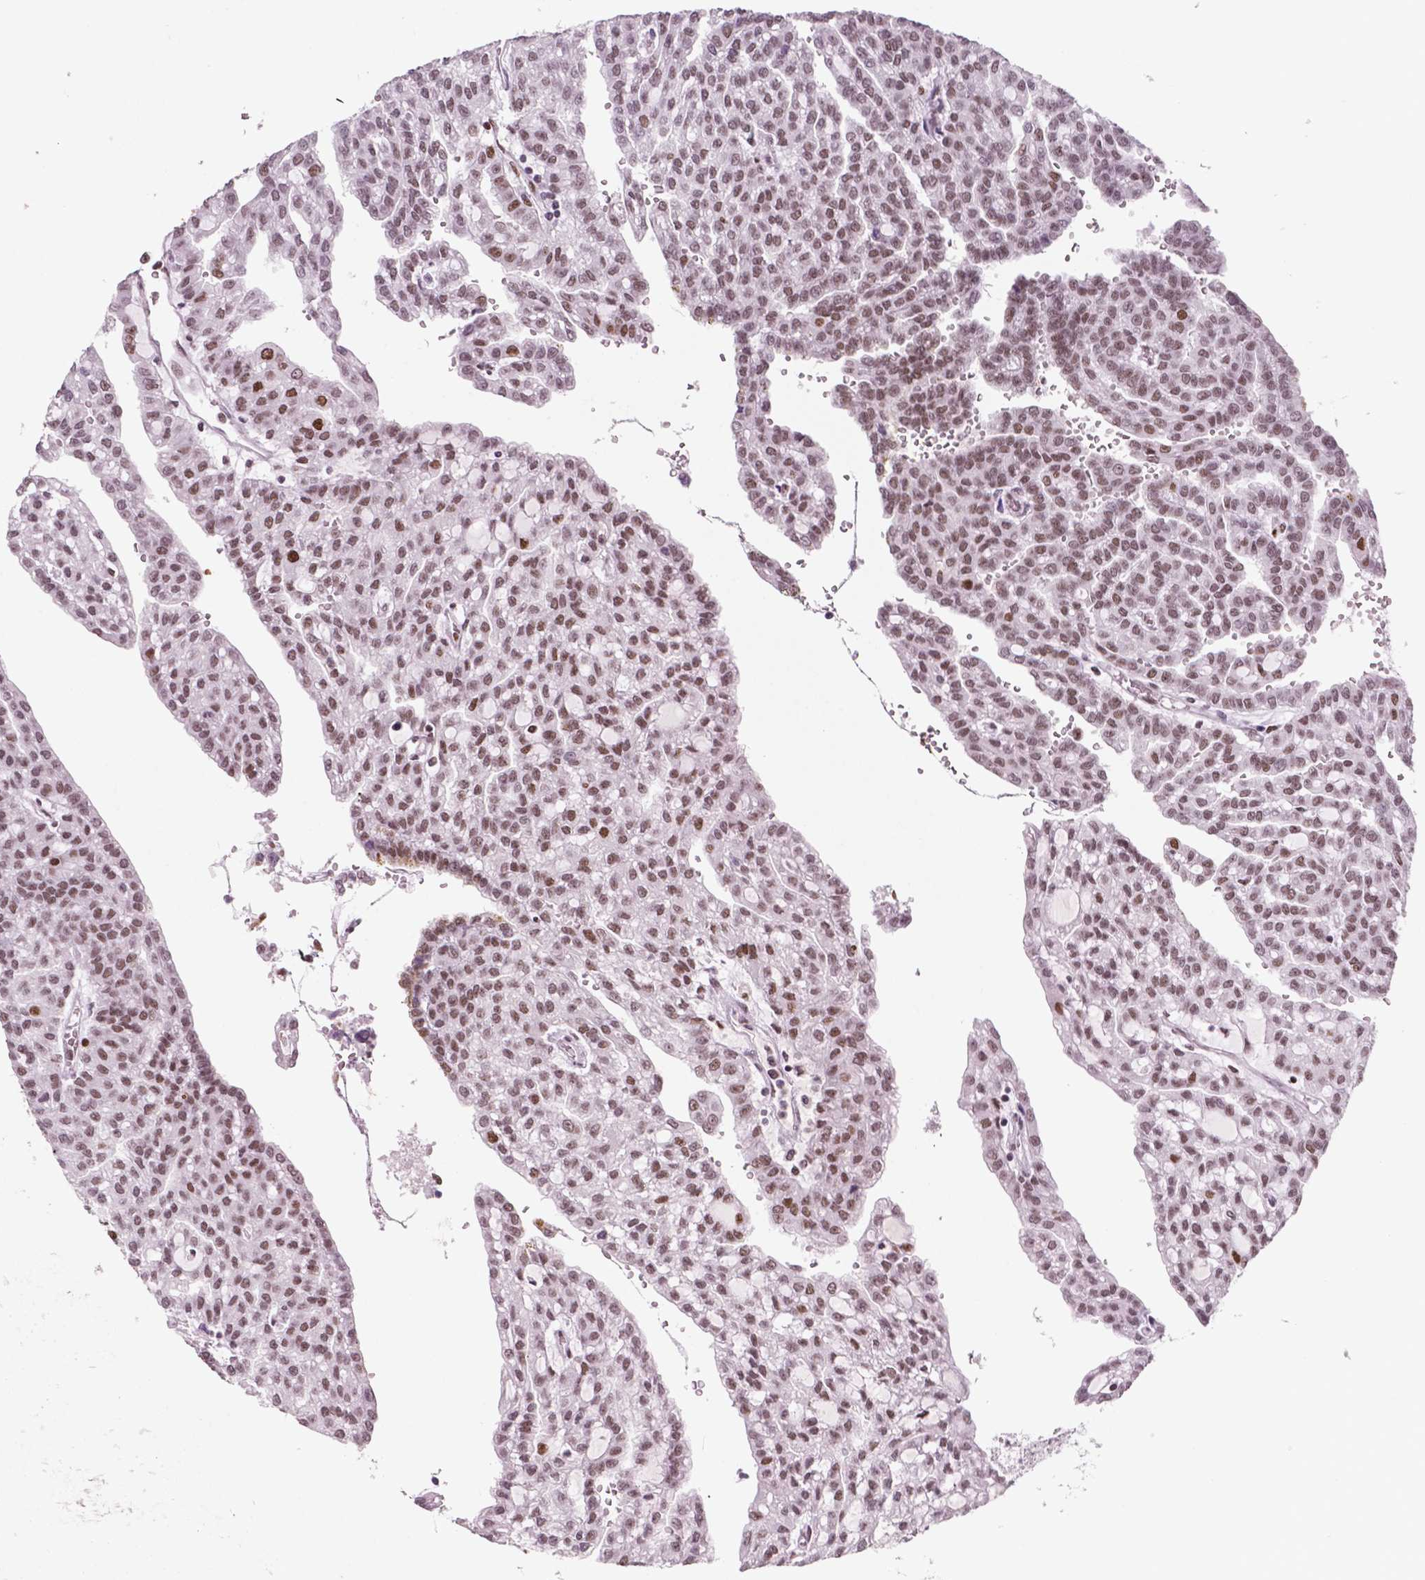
{"staining": {"intensity": "moderate", "quantity": ">75%", "location": "nuclear"}, "tissue": "renal cancer", "cell_type": "Tumor cells", "image_type": "cancer", "snomed": [{"axis": "morphology", "description": "Adenocarcinoma, NOS"}, {"axis": "topography", "description": "Kidney"}], "caption": "The histopathology image displays a brown stain indicating the presence of a protein in the nuclear of tumor cells in renal adenocarcinoma.", "gene": "MSH6", "patient": {"sex": "male", "age": 63}}